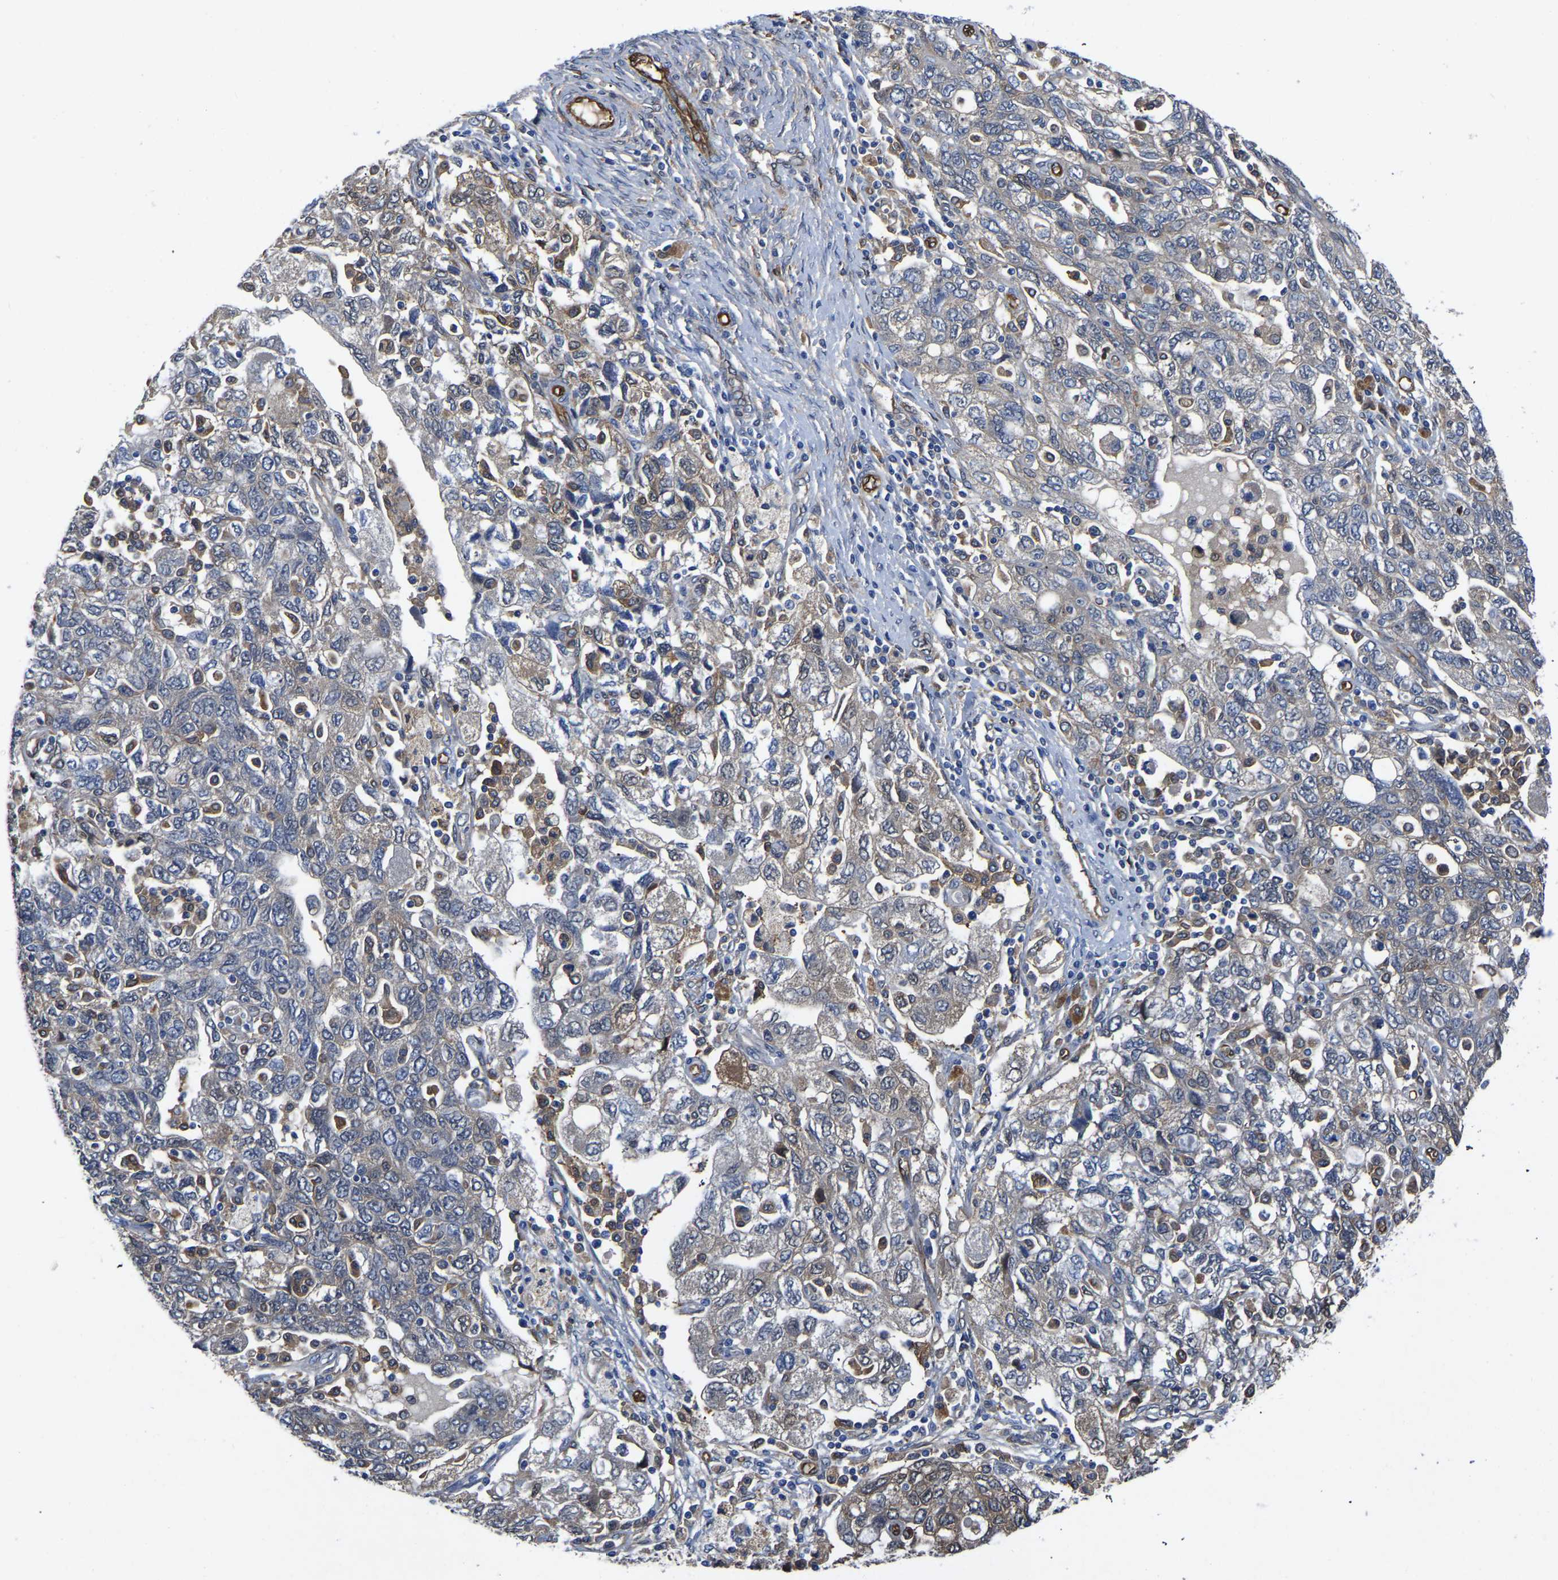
{"staining": {"intensity": "weak", "quantity": "<25%", "location": "cytoplasmic/membranous"}, "tissue": "ovarian cancer", "cell_type": "Tumor cells", "image_type": "cancer", "snomed": [{"axis": "morphology", "description": "Carcinoma, NOS"}, {"axis": "morphology", "description": "Cystadenocarcinoma, serous, NOS"}, {"axis": "topography", "description": "Ovary"}], "caption": "Immunohistochemical staining of ovarian cancer shows no significant staining in tumor cells.", "gene": "ATG2B", "patient": {"sex": "female", "age": 69}}